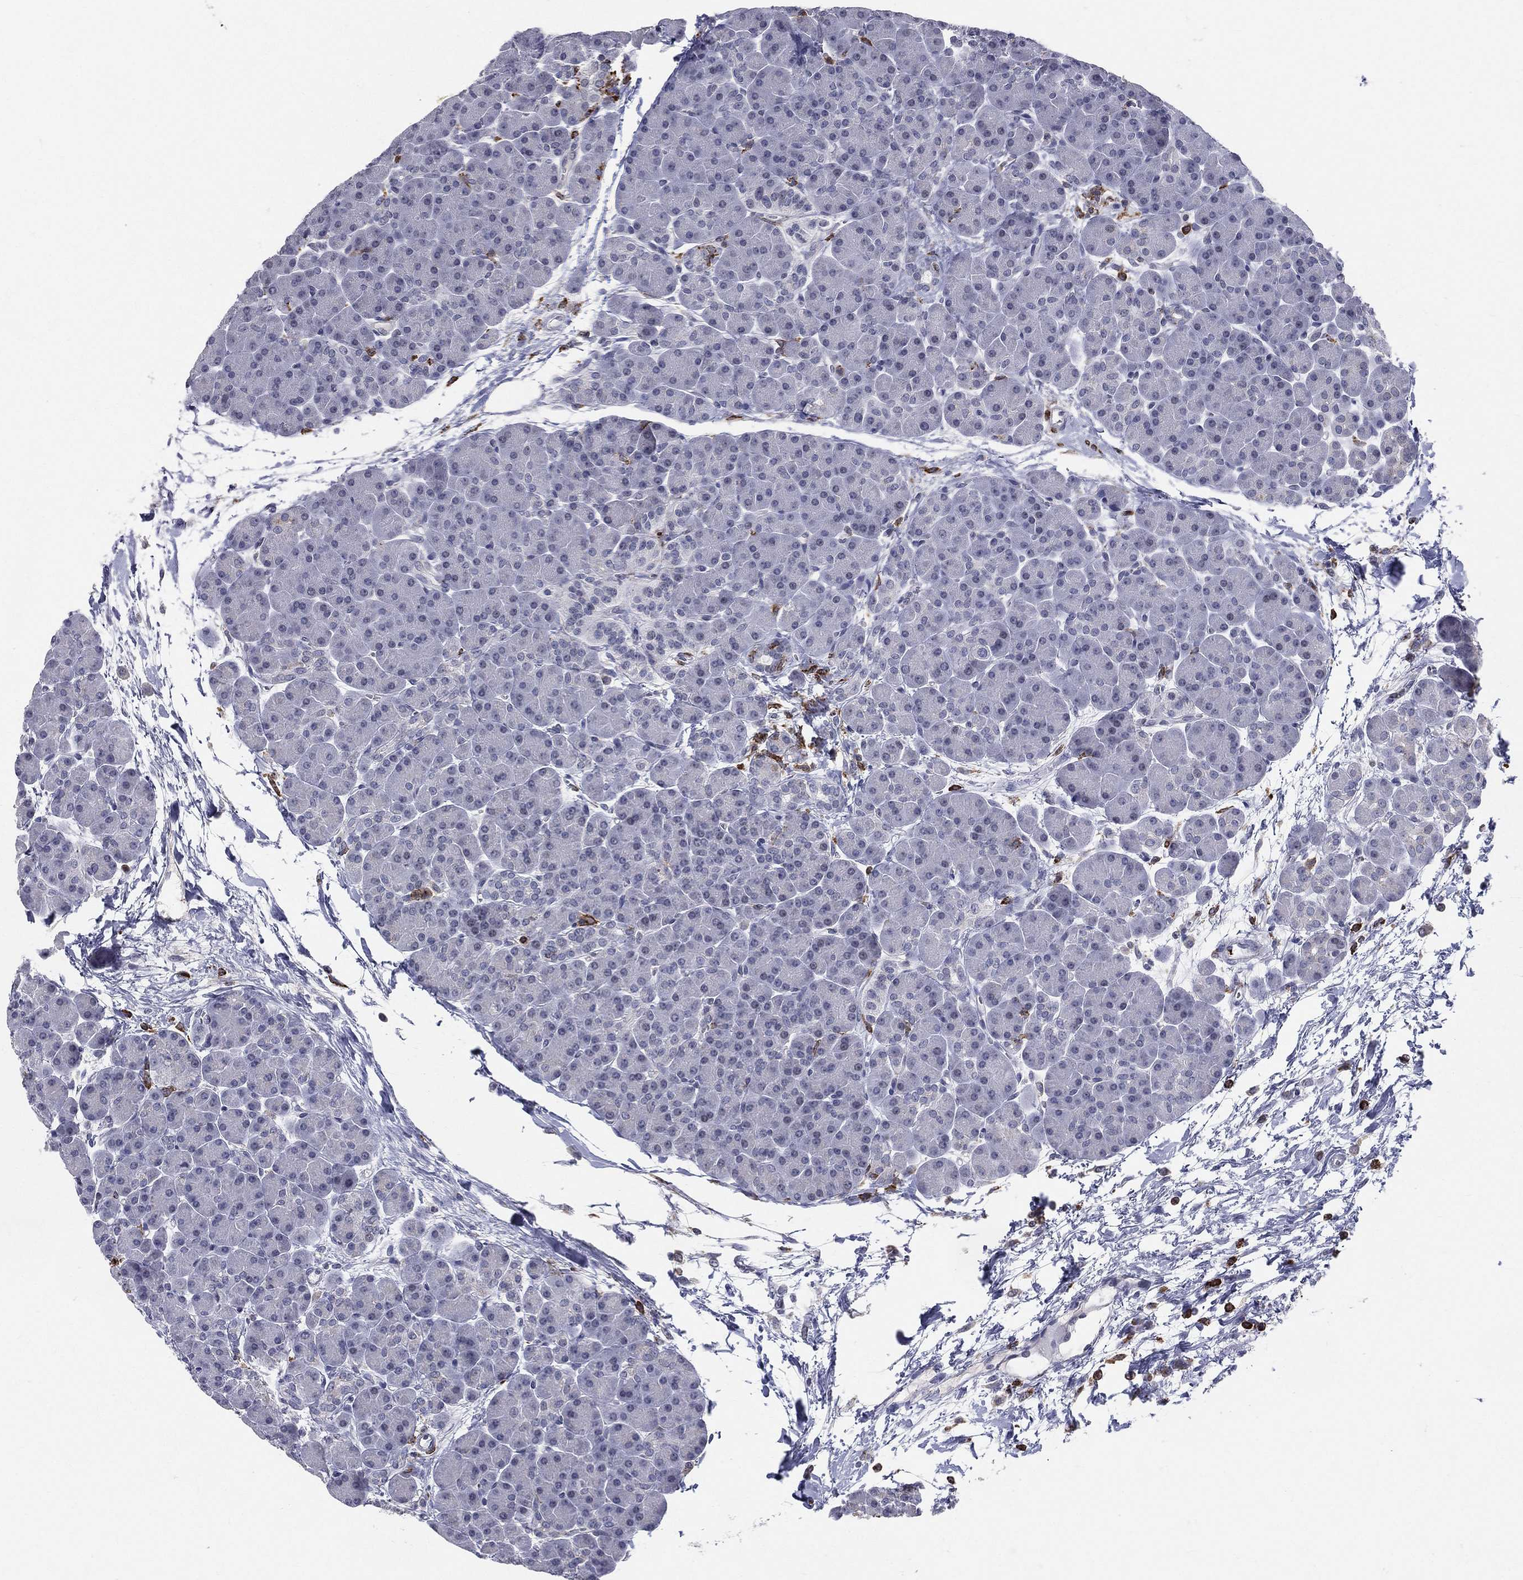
{"staining": {"intensity": "negative", "quantity": "none", "location": "none"}, "tissue": "pancreas", "cell_type": "Exocrine glandular cells", "image_type": "normal", "snomed": [{"axis": "morphology", "description": "Normal tissue, NOS"}, {"axis": "topography", "description": "Pancreas"}], "caption": "The histopathology image displays no significant expression in exocrine glandular cells of pancreas.", "gene": "EVI2B", "patient": {"sex": "female", "age": 44}}